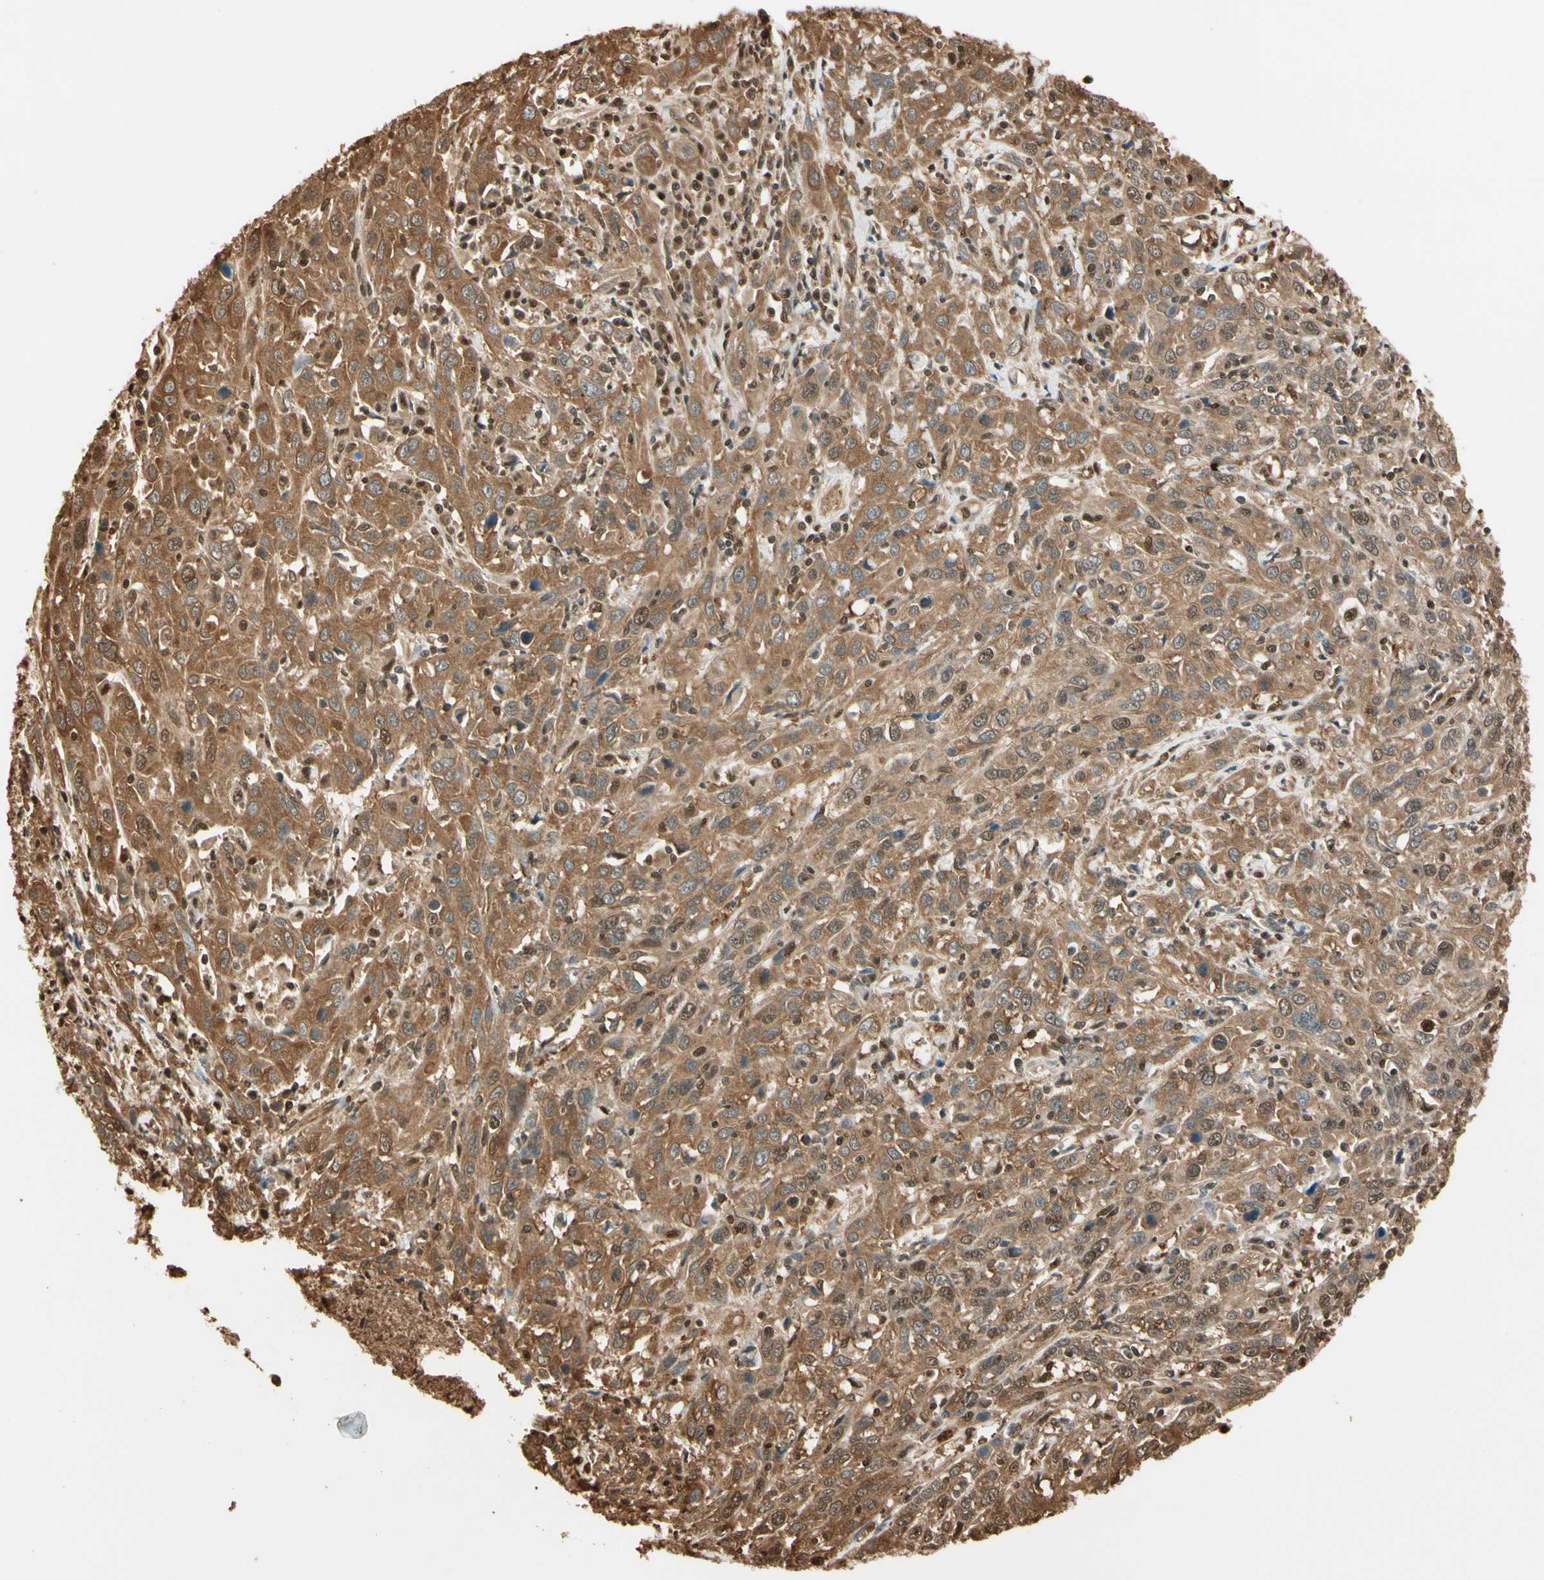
{"staining": {"intensity": "moderate", "quantity": ">75%", "location": "cytoplasmic/membranous,nuclear"}, "tissue": "cervical cancer", "cell_type": "Tumor cells", "image_type": "cancer", "snomed": [{"axis": "morphology", "description": "Squamous cell carcinoma, NOS"}, {"axis": "topography", "description": "Cervix"}], "caption": "A histopathology image of human squamous cell carcinoma (cervical) stained for a protein displays moderate cytoplasmic/membranous and nuclear brown staining in tumor cells.", "gene": "PNCK", "patient": {"sex": "female", "age": 46}}